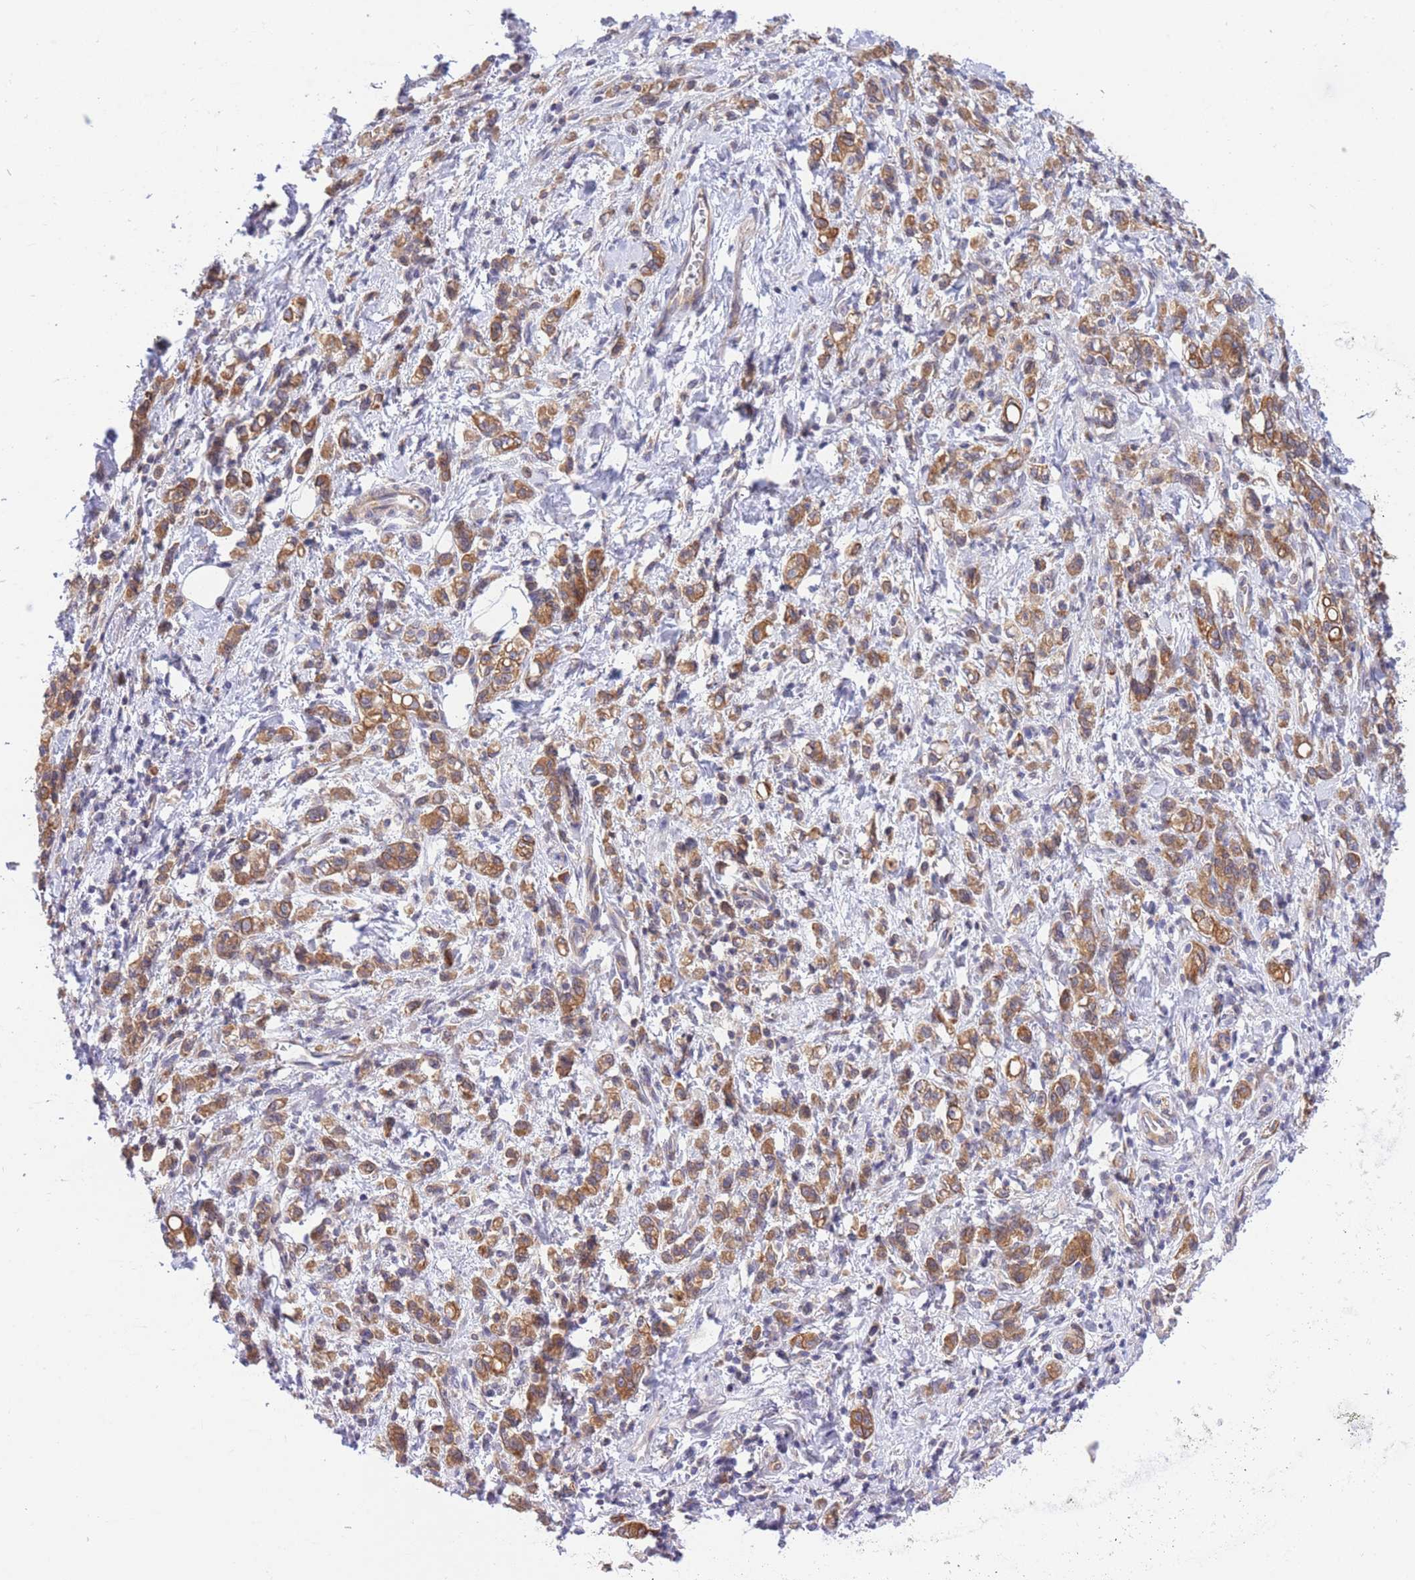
{"staining": {"intensity": "moderate", "quantity": ">75%", "location": "cytoplasmic/membranous"}, "tissue": "stomach cancer", "cell_type": "Tumor cells", "image_type": "cancer", "snomed": [{"axis": "morphology", "description": "Adenocarcinoma, NOS"}, {"axis": "topography", "description": "Stomach"}], "caption": "A micrograph showing moderate cytoplasmic/membranous expression in about >75% of tumor cells in stomach cancer (adenocarcinoma), as visualized by brown immunohistochemical staining.", "gene": "EIF2B2", "patient": {"sex": "male", "age": 77}}